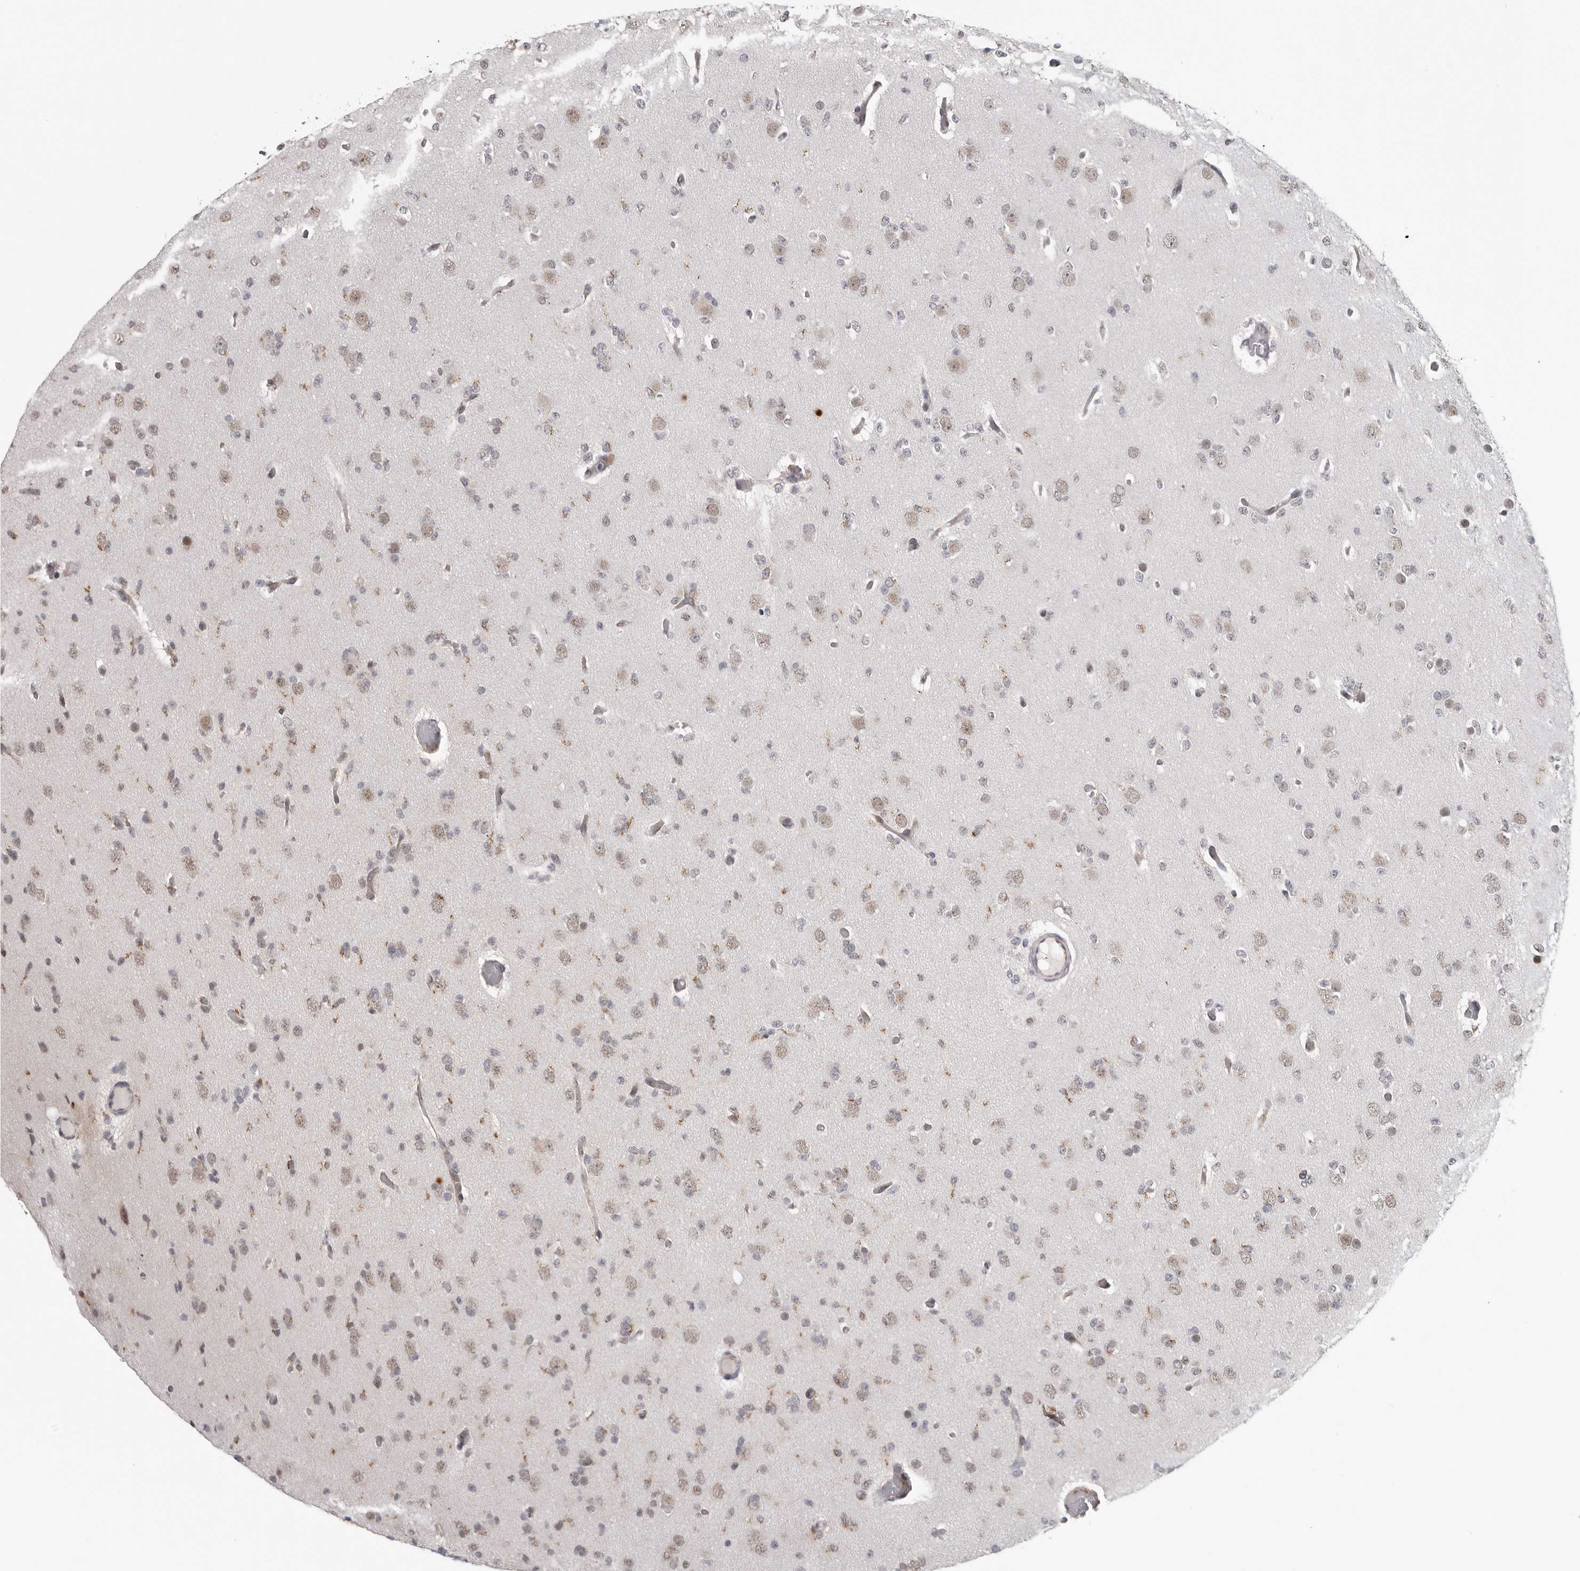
{"staining": {"intensity": "negative", "quantity": "none", "location": "none"}, "tissue": "glioma", "cell_type": "Tumor cells", "image_type": "cancer", "snomed": [{"axis": "morphology", "description": "Glioma, malignant, Low grade"}, {"axis": "topography", "description": "Brain"}], "caption": "Histopathology image shows no protein positivity in tumor cells of low-grade glioma (malignant) tissue.", "gene": "RALGPS2", "patient": {"sex": "female", "age": 22}}